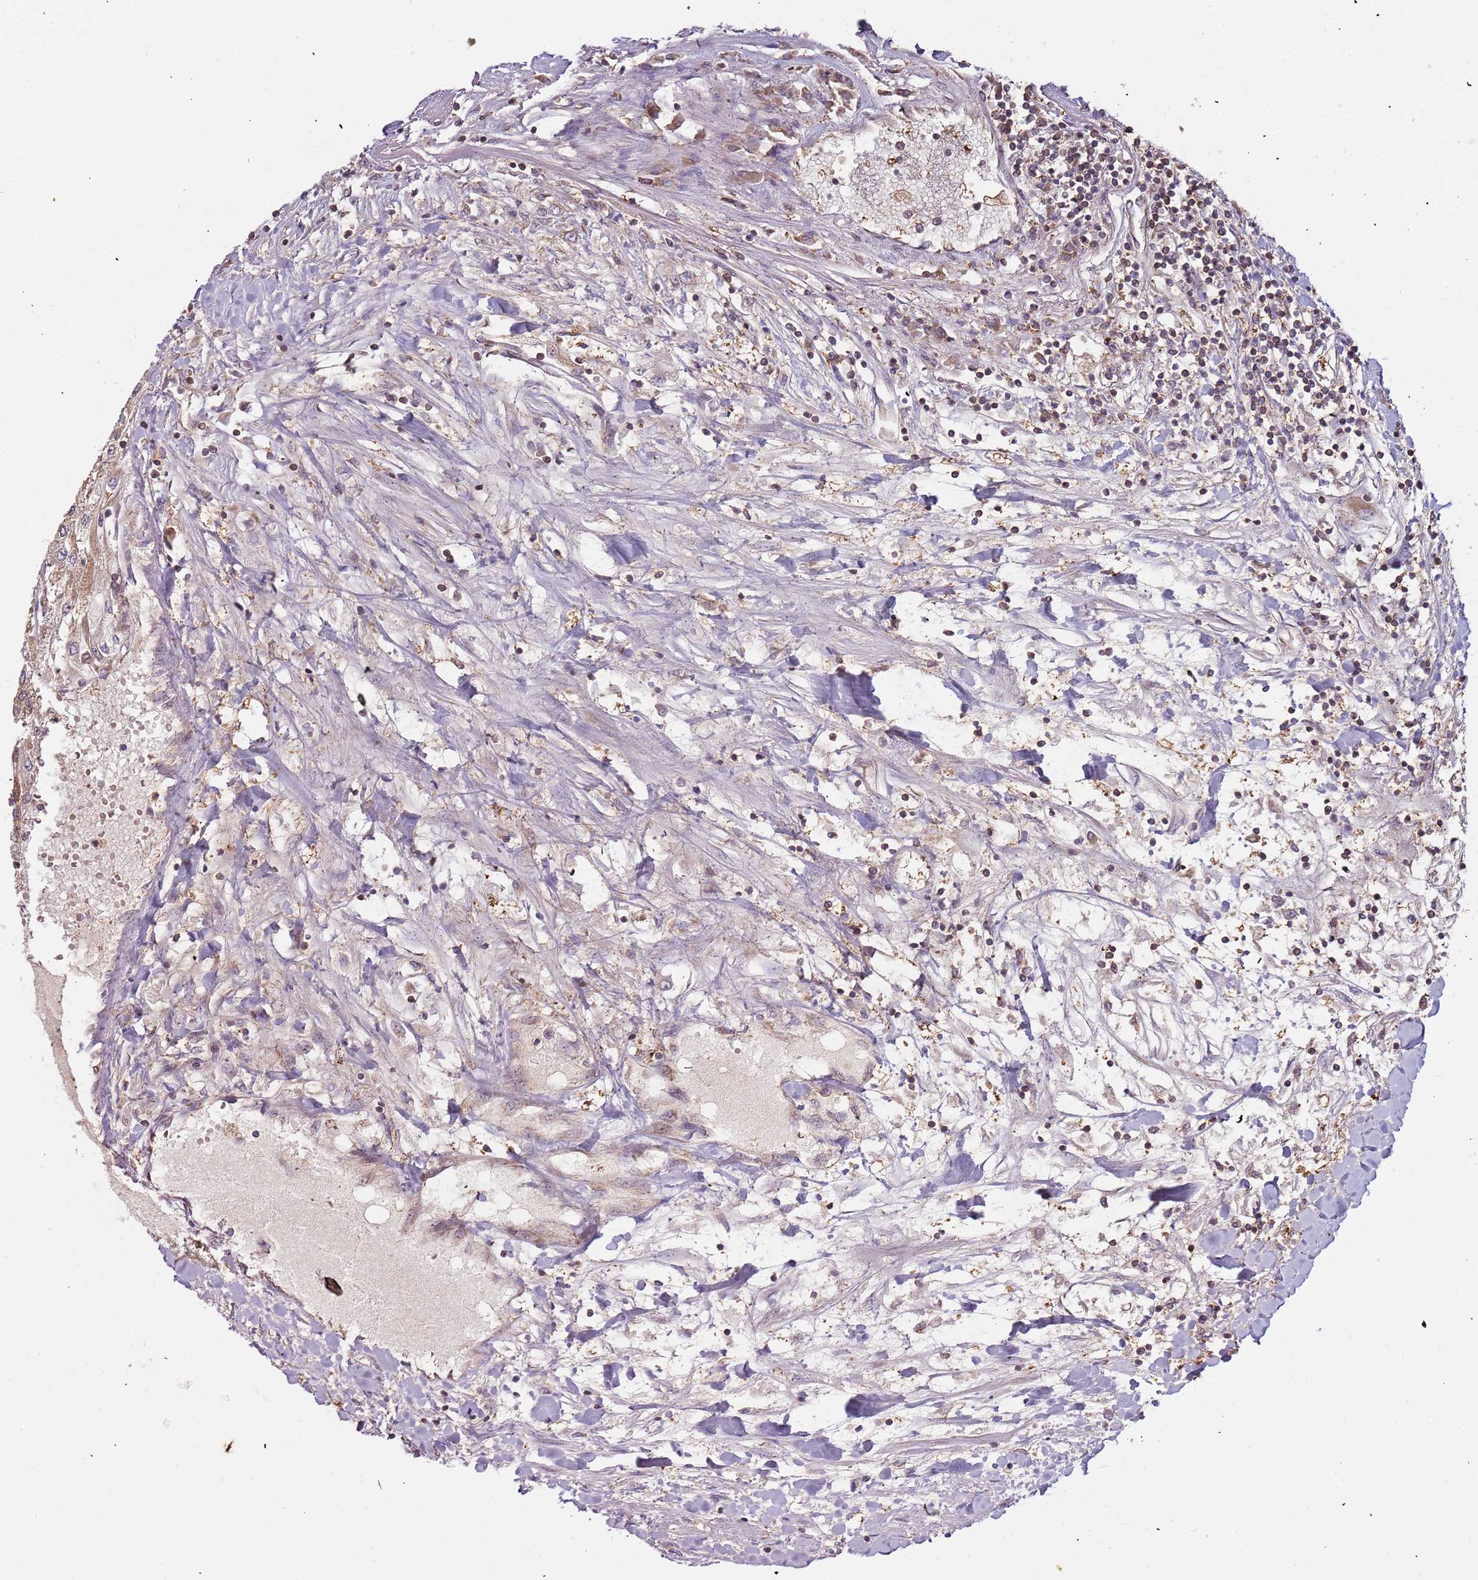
{"staining": {"intensity": "moderate", "quantity": "<25%", "location": "cytoplasmic/membranous"}, "tissue": "renal cancer", "cell_type": "Tumor cells", "image_type": "cancer", "snomed": [{"axis": "morphology", "description": "Adenocarcinoma, NOS"}, {"axis": "topography", "description": "Kidney"}], "caption": "Tumor cells show low levels of moderate cytoplasmic/membranous staining in about <25% of cells in human renal adenocarcinoma.", "gene": "IL17RD", "patient": {"sex": "male", "age": 80}}